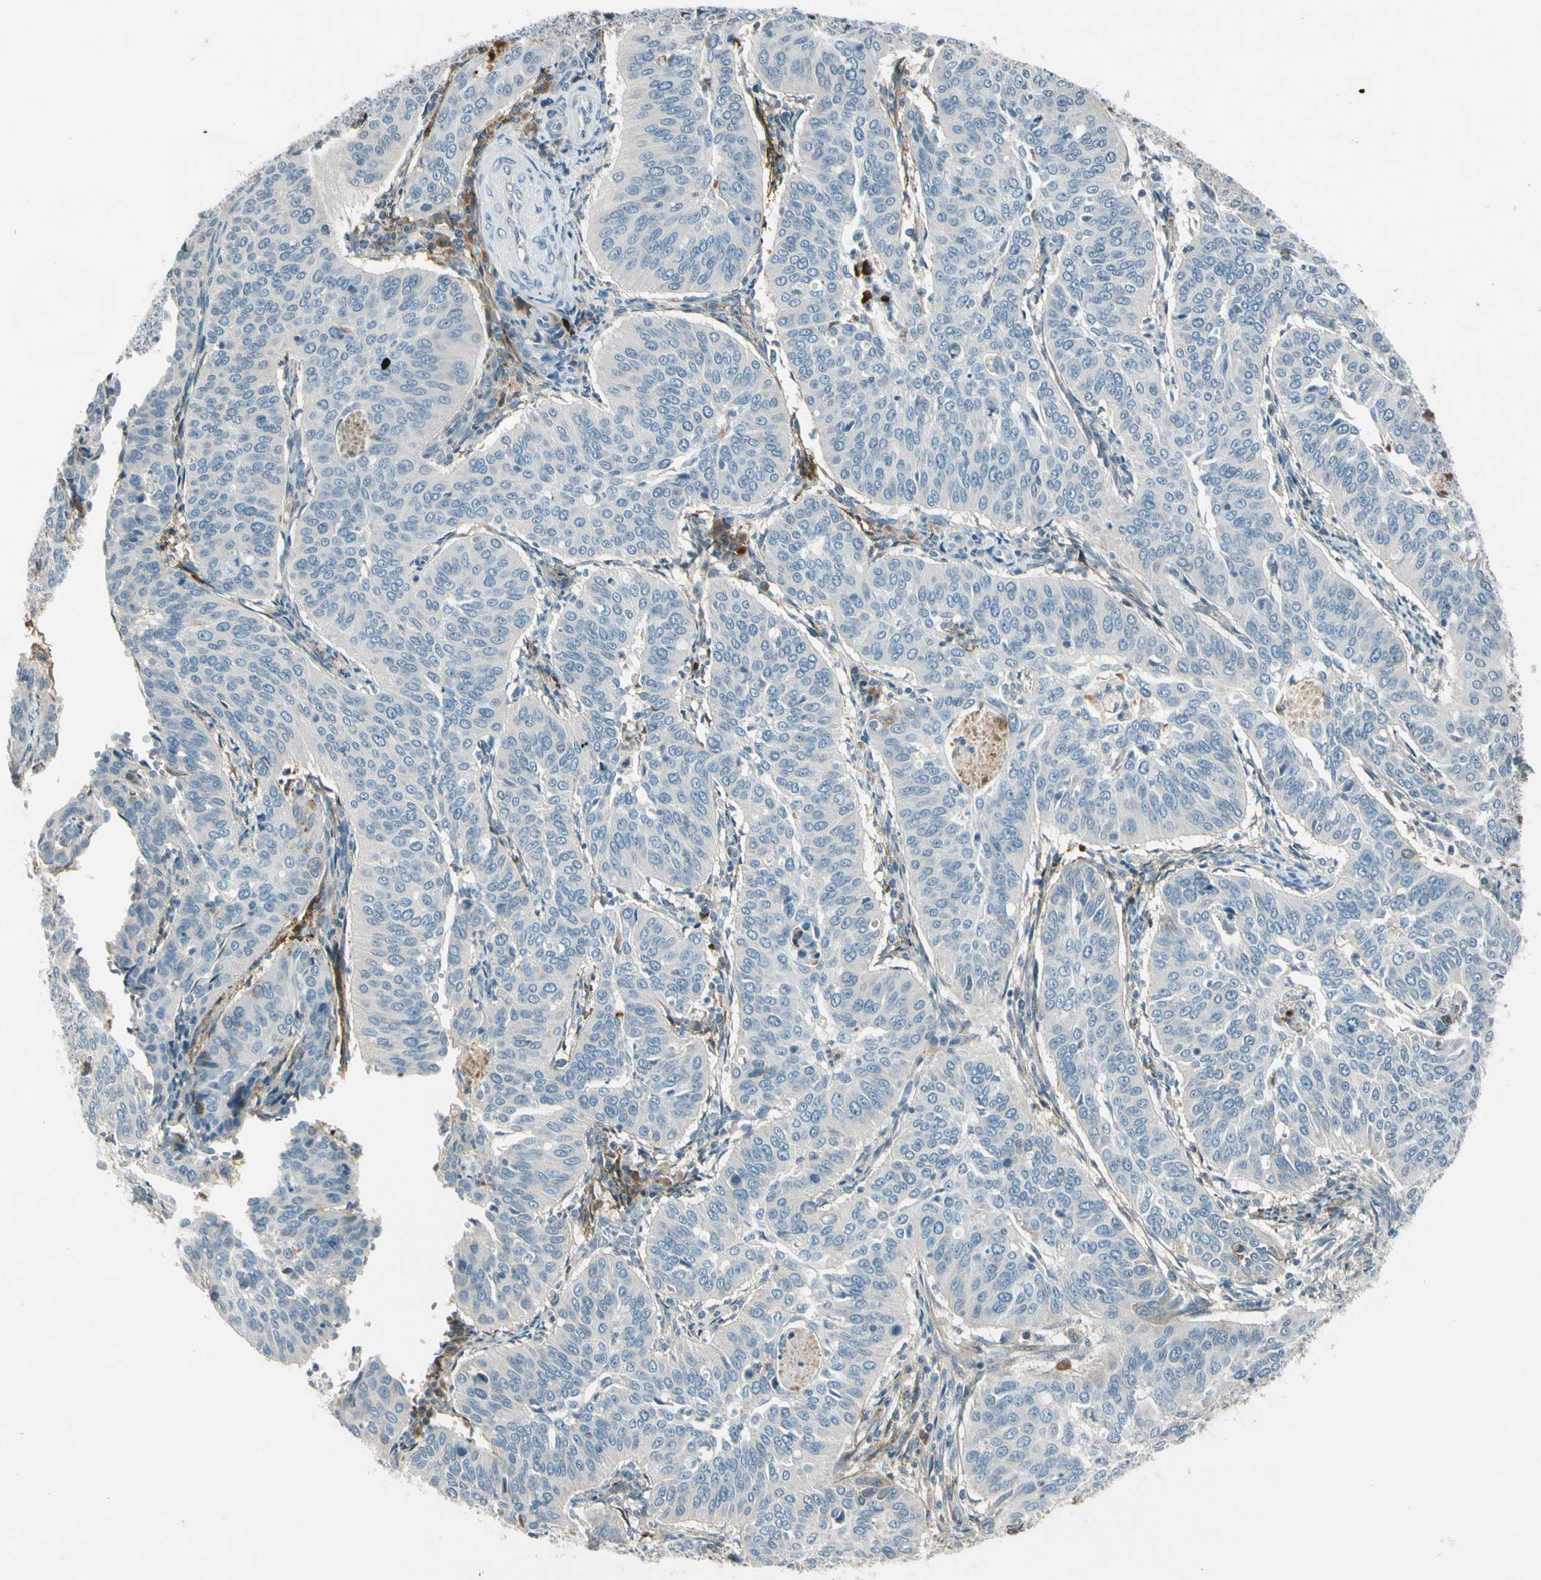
{"staining": {"intensity": "negative", "quantity": "none", "location": "none"}, "tissue": "cervical cancer", "cell_type": "Tumor cells", "image_type": "cancer", "snomed": [{"axis": "morphology", "description": "Normal tissue, NOS"}, {"axis": "morphology", "description": "Squamous cell carcinoma, NOS"}, {"axis": "topography", "description": "Cervix"}], "caption": "Tumor cells are negative for brown protein staining in cervical squamous cell carcinoma.", "gene": "PDPN", "patient": {"sex": "female", "age": 39}}